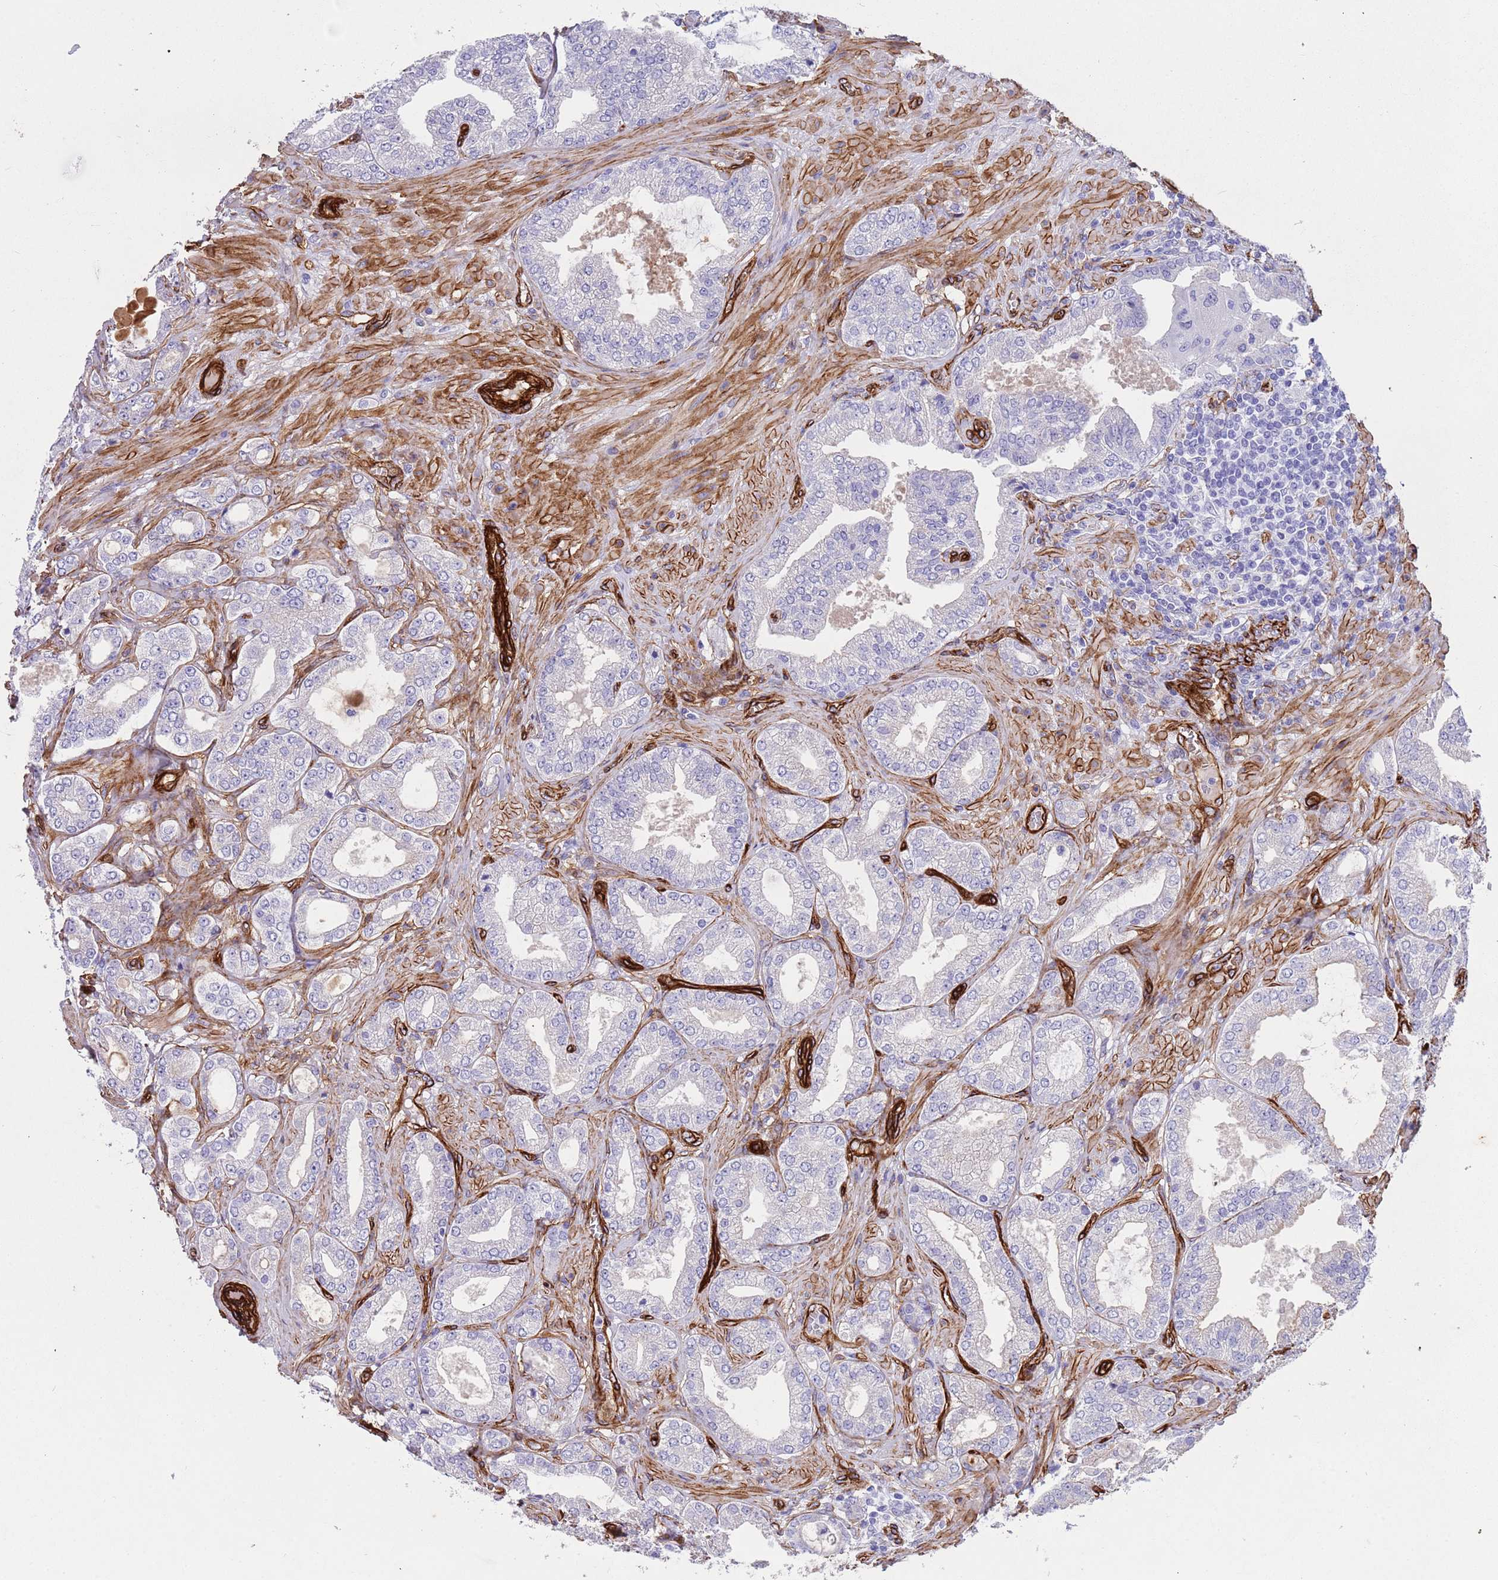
{"staining": {"intensity": "negative", "quantity": "none", "location": "none"}, "tissue": "prostate cancer", "cell_type": "Tumor cells", "image_type": "cancer", "snomed": [{"axis": "morphology", "description": "Adenocarcinoma, Low grade"}, {"axis": "topography", "description": "Prostate"}], "caption": "DAB (3,3'-diaminobenzidine) immunohistochemical staining of prostate cancer (adenocarcinoma (low-grade)) demonstrates no significant positivity in tumor cells. (Immunohistochemistry (ihc), brightfield microscopy, high magnification).", "gene": "CAV2", "patient": {"sex": "male", "age": 63}}